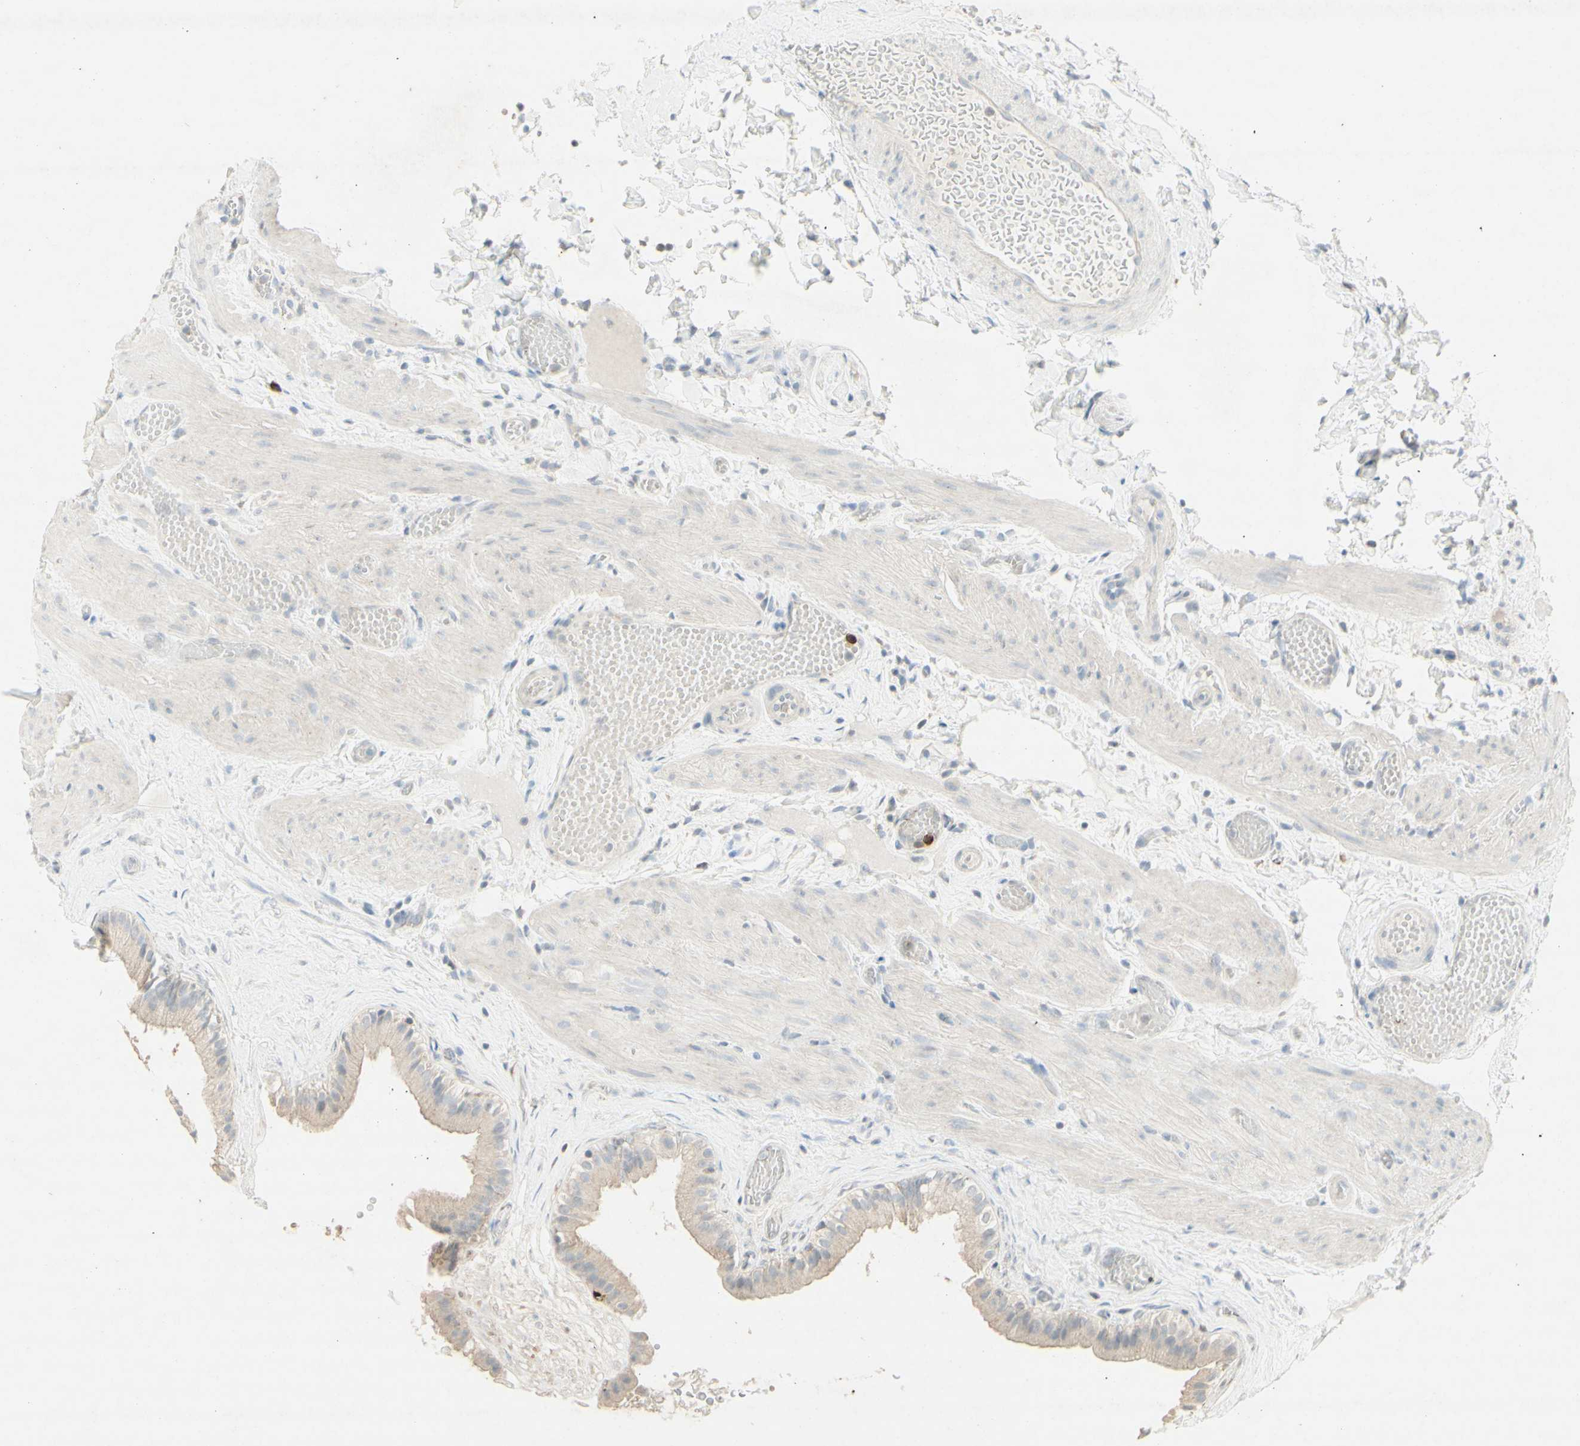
{"staining": {"intensity": "weak", "quantity": "<25%", "location": "cytoplasmic/membranous"}, "tissue": "gallbladder", "cell_type": "Glandular cells", "image_type": "normal", "snomed": [{"axis": "morphology", "description": "Normal tissue, NOS"}, {"axis": "topography", "description": "Gallbladder"}], "caption": "Immunohistochemistry (IHC) of normal human gallbladder reveals no staining in glandular cells. The staining was performed using DAB (3,3'-diaminobenzidine) to visualize the protein expression in brown, while the nuclei were stained in blue with hematoxylin (Magnification: 20x).", "gene": "ATP6V1B1", "patient": {"sex": "female", "age": 26}}